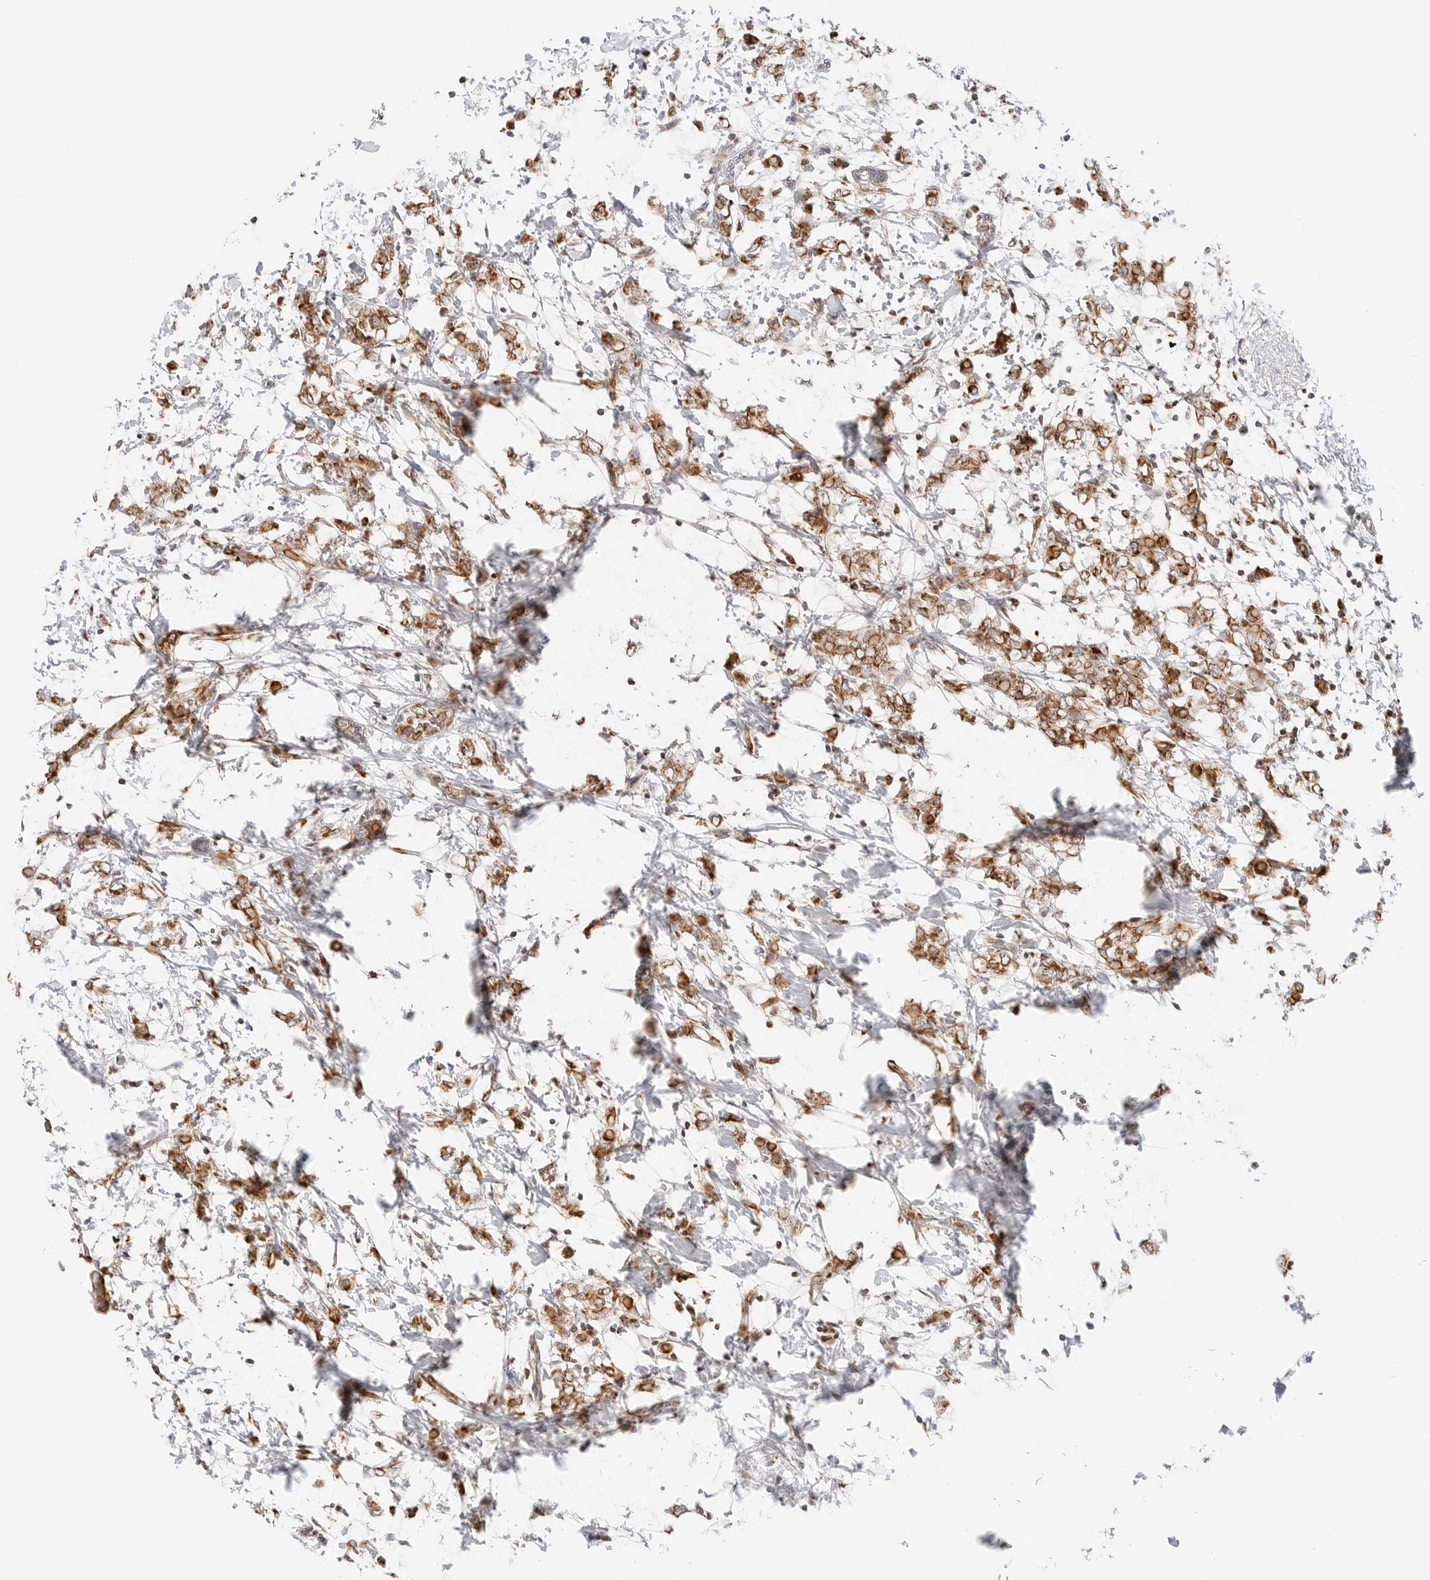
{"staining": {"intensity": "moderate", "quantity": ">75%", "location": "cytoplasmic/membranous"}, "tissue": "breast cancer", "cell_type": "Tumor cells", "image_type": "cancer", "snomed": [{"axis": "morphology", "description": "Normal tissue, NOS"}, {"axis": "morphology", "description": "Lobular carcinoma"}, {"axis": "topography", "description": "Breast"}], "caption": "Immunohistochemical staining of human breast cancer (lobular carcinoma) demonstrates medium levels of moderate cytoplasmic/membranous protein staining in approximately >75% of tumor cells.", "gene": "DYRK4", "patient": {"sex": "female", "age": 47}}